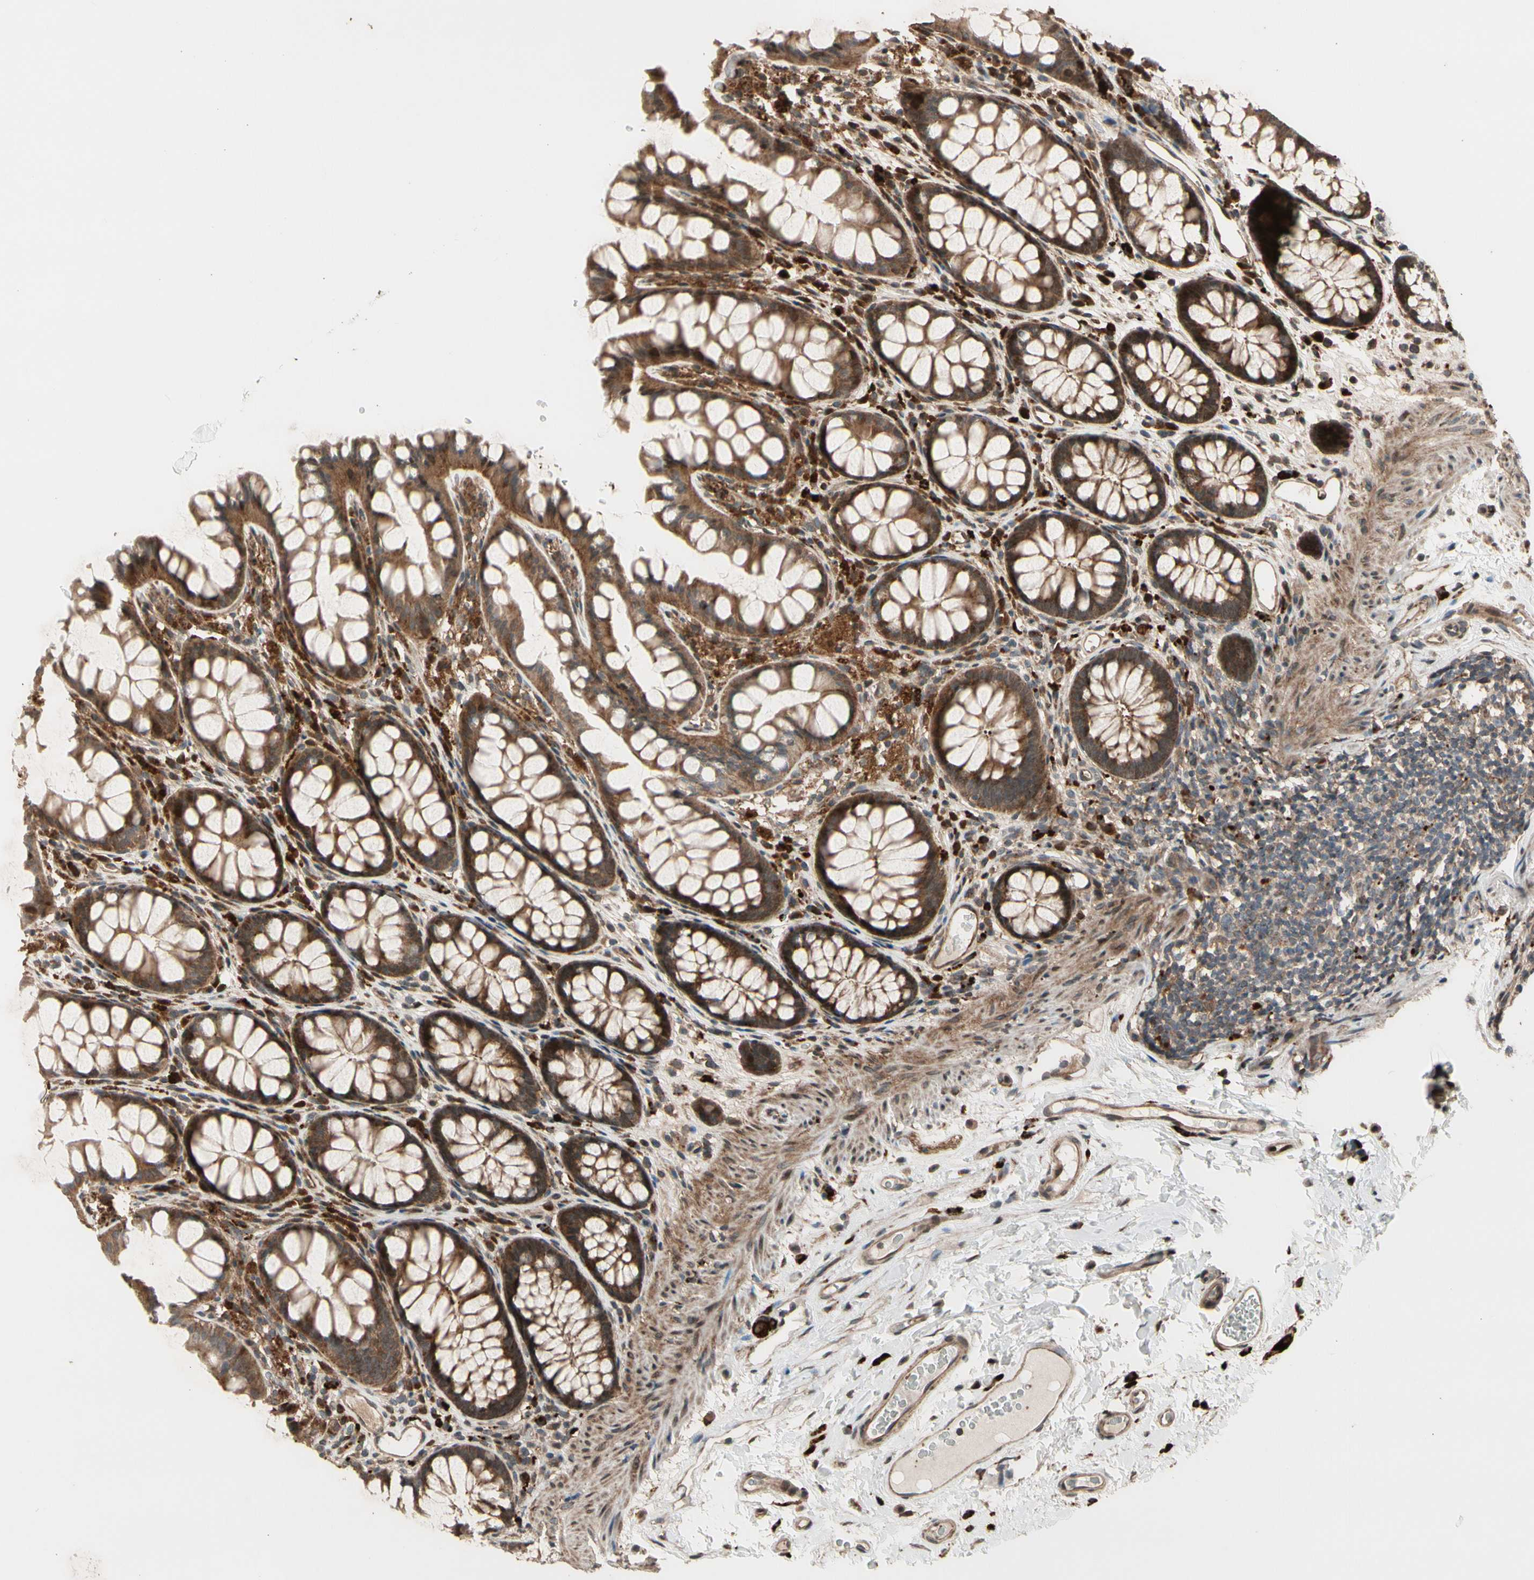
{"staining": {"intensity": "moderate", "quantity": ">75%", "location": "cytoplasmic/membranous"}, "tissue": "colon", "cell_type": "Endothelial cells", "image_type": "normal", "snomed": [{"axis": "morphology", "description": "Normal tissue, NOS"}, {"axis": "topography", "description": "Colon"}], "caption": "The image displays staining of benign colon, revealing moderate cytoplasmic/membranous protein expression (brown color) within endothelial cells. The staining was performed using DAB, with brown indicating positive protein expression. Nuclei are stained blue with hematoxylin.", "gene": "CSF1R", "patient": {"sex": "female", "age": 55}}